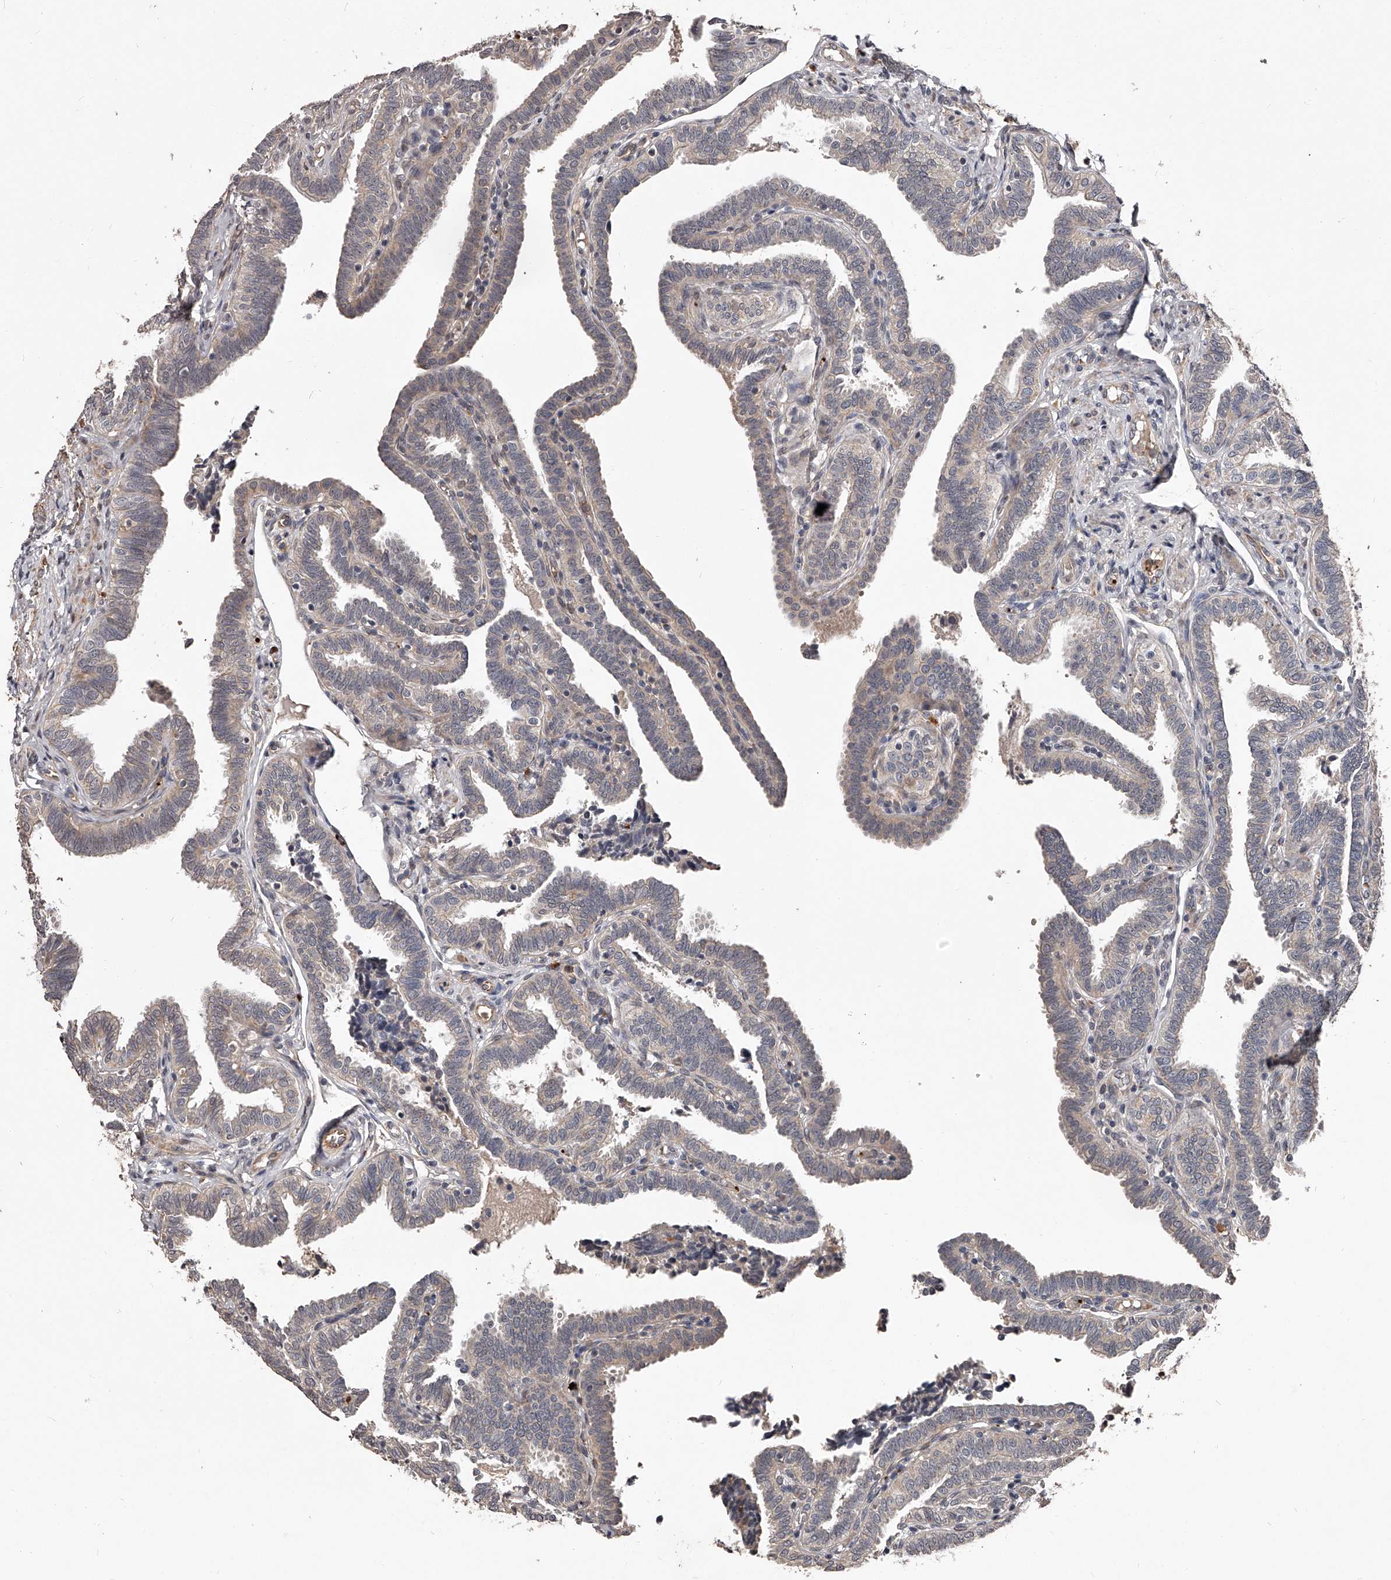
{"staining": {"intensity": "moderate", "quantity": "25%-75%", "location": "cytoplasmic/membranous"}, "tissue": "fallopian tube", "cell_type": "Glandular cells", "image_type": "normal", "snomed": [{"axis": "morphology", "description": "Normal tissue, NOS"}, {"axis": "topography", "description": "Fallopian tube"}], "caption": "A medium amount of moderate cytoplasmic/membranous positivity is identified in approximately 25%-75% of glandular cells in benign fallopian tube. Nuclei are stained in blue.", "gene": "URGCP", "patient": {"sex": "female", "age": 39}}